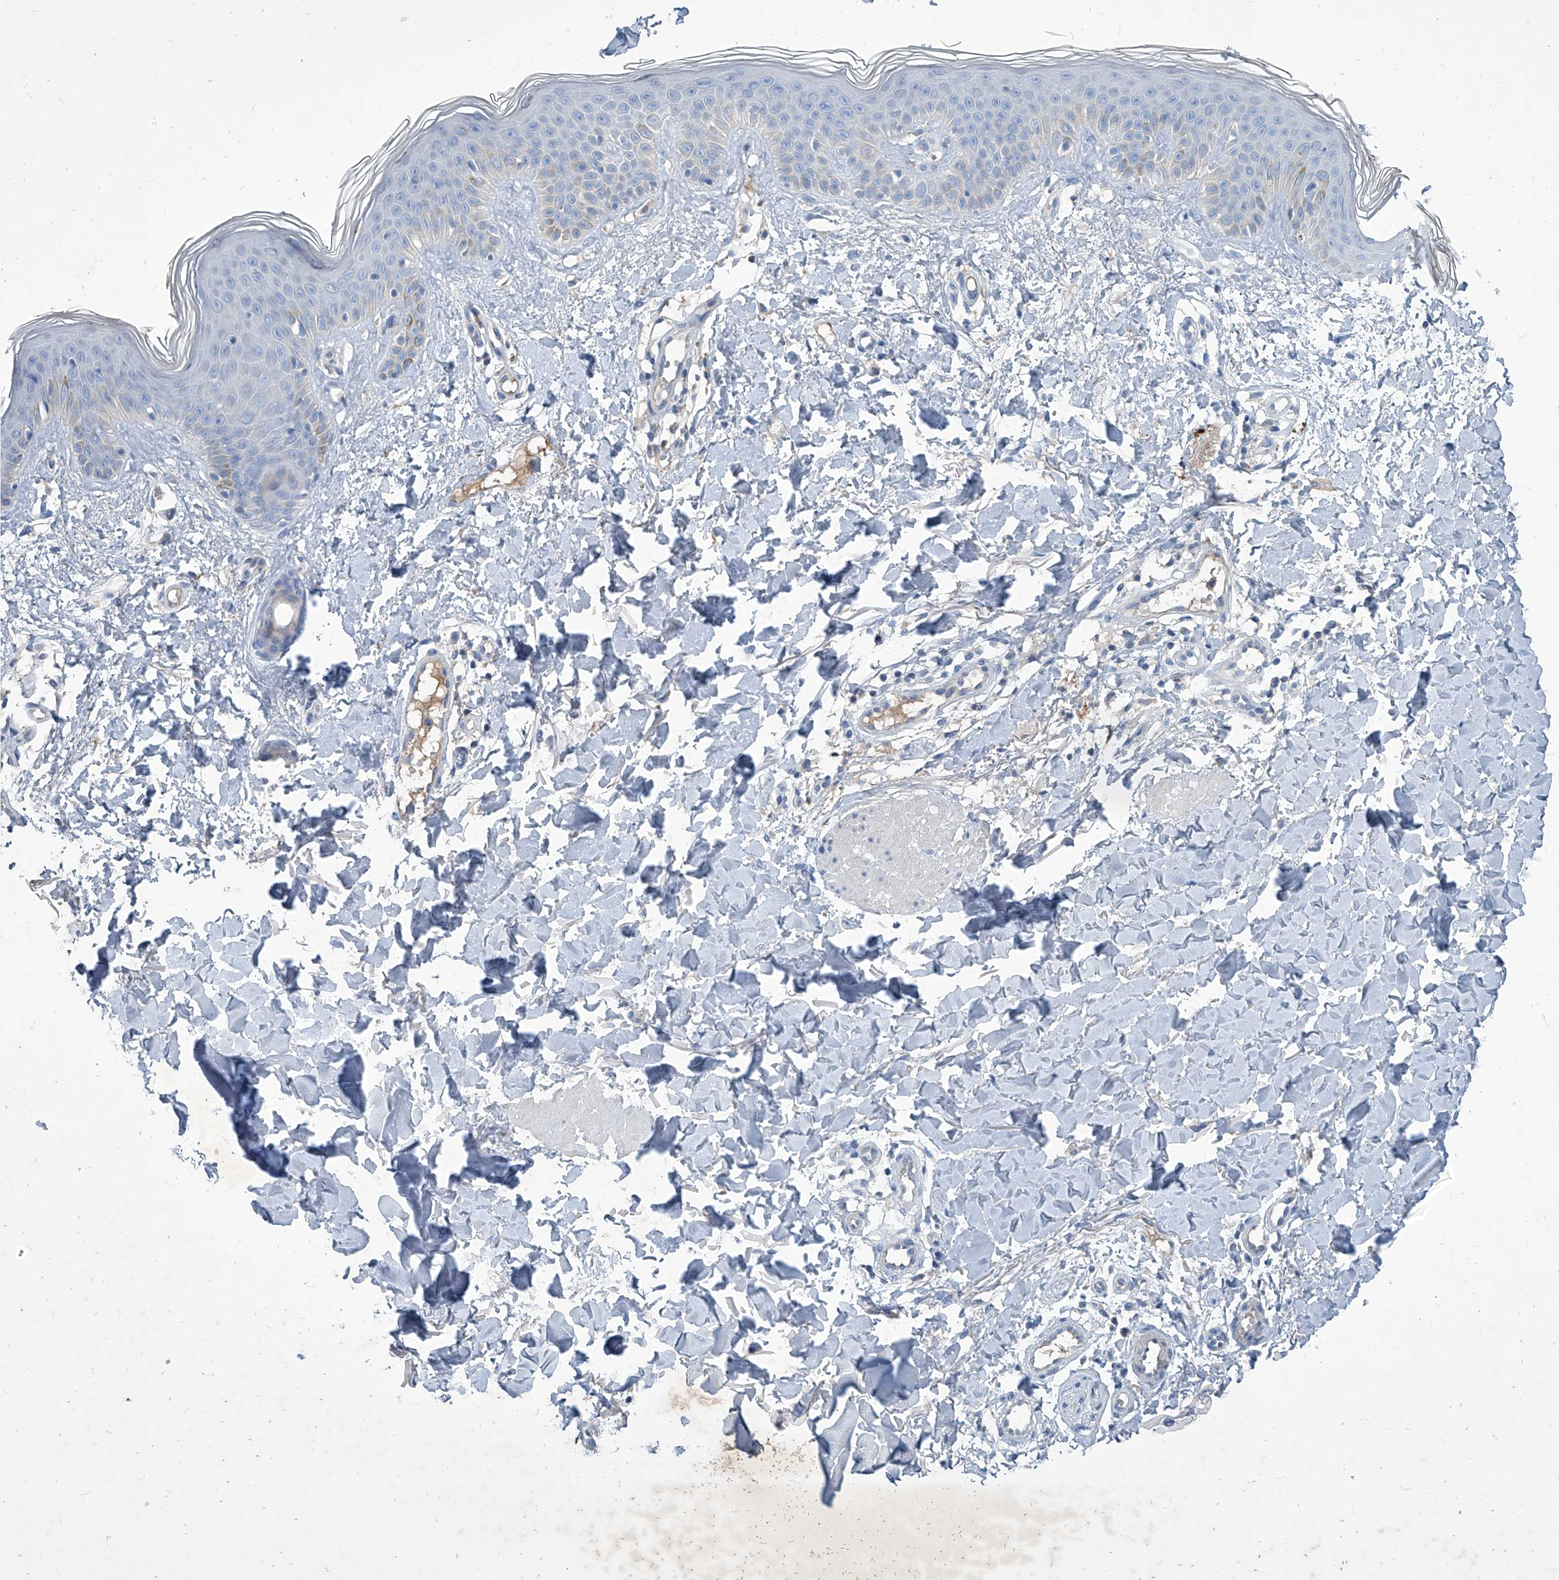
{"staining": {"intensity": "negative", "quantity": "none", "location": "none"}, "tissue": "skin", "cell_type": "Fibroblasts", "image_type": "normal", "snomed": [{"axis": "morphology", "description": "Normal tissue, NOS"}, {"axis": "topography", "description": "Skin"}], "caption": "A micrograph of skin stained for a protein displays no brown staining in fibroblasts.", "gene": "MTARC1", "patient": {"sex": "male", "age": 37}}